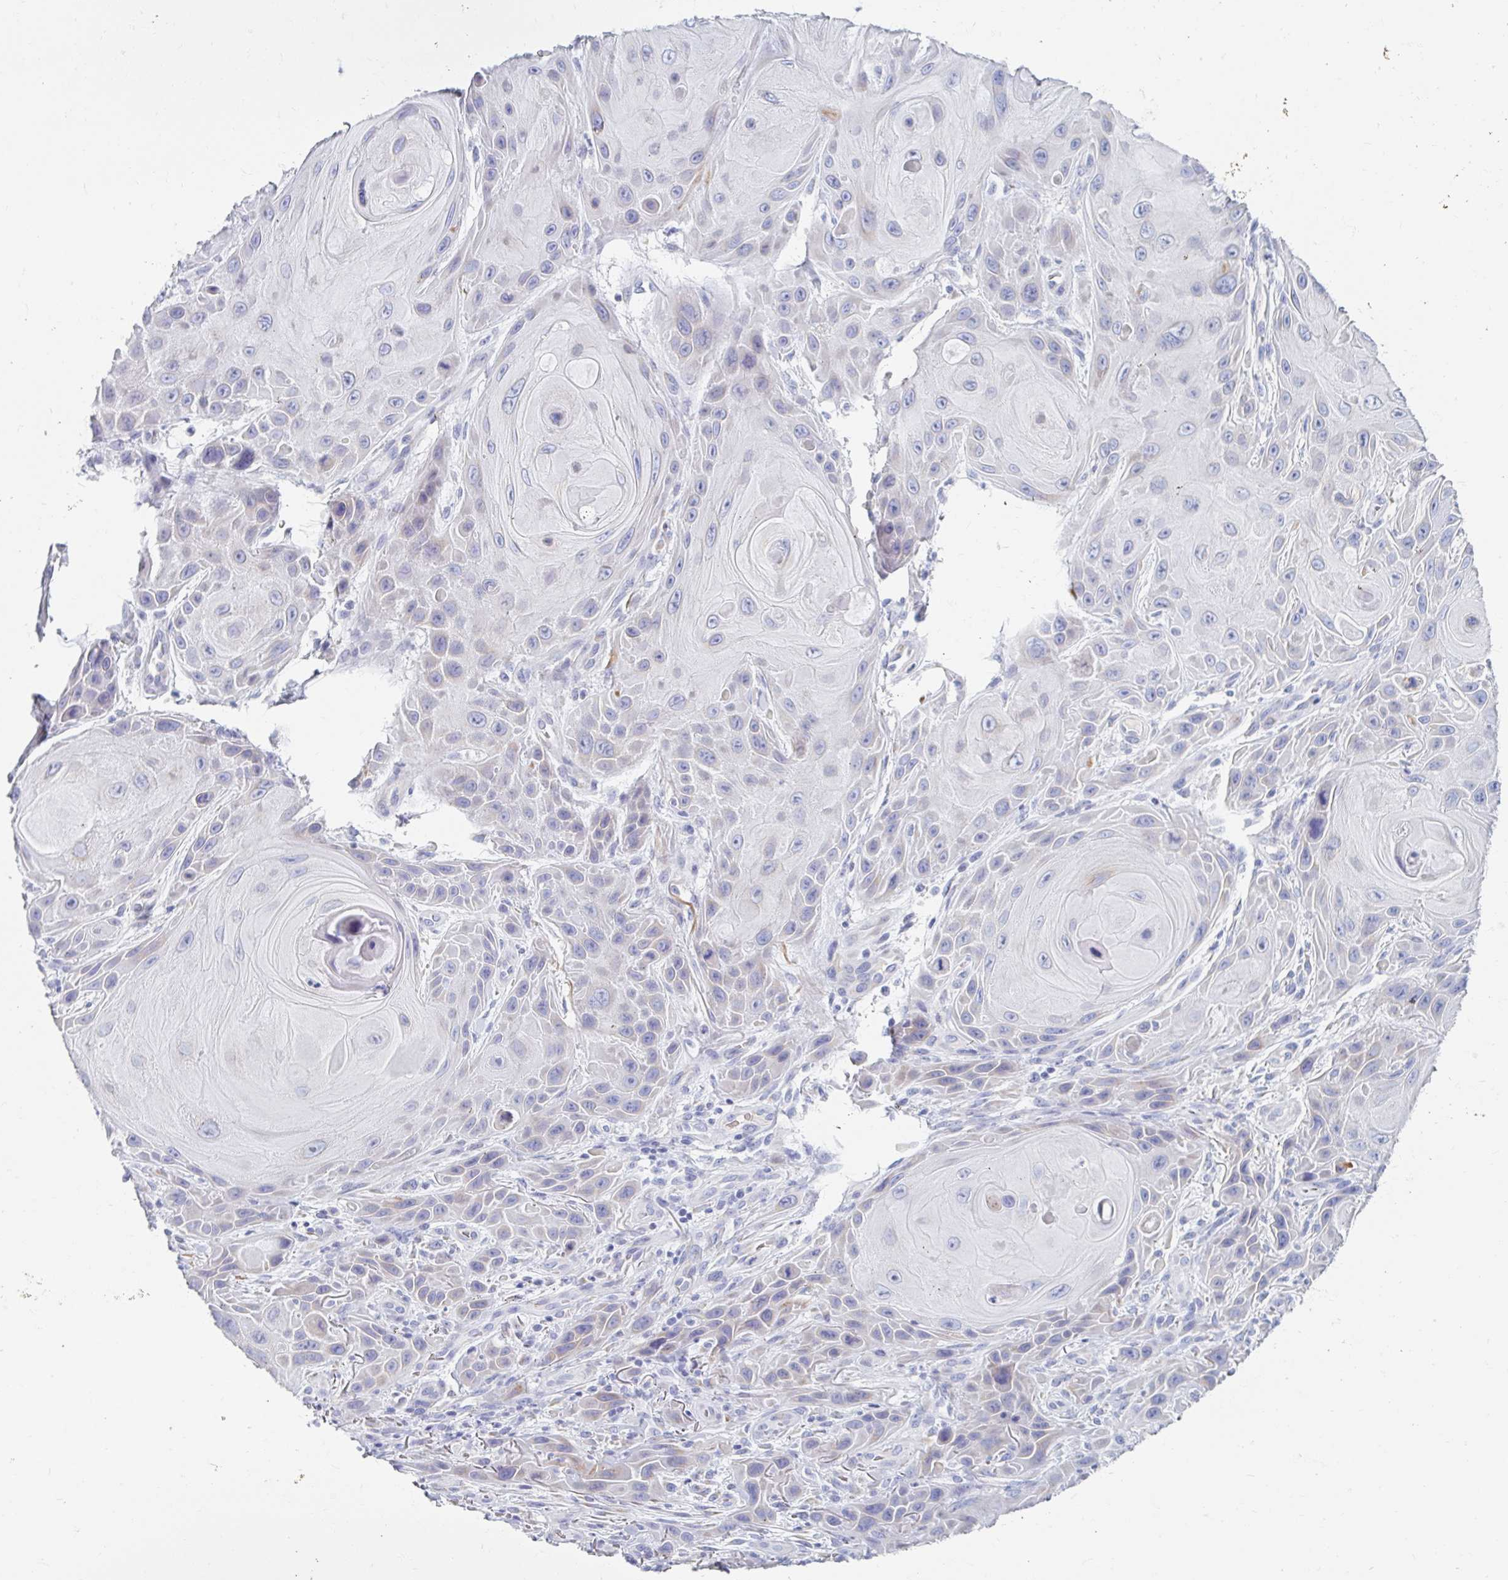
{"staining": {"intensity": "weak", "quantity": "<25%", "location": "cytoplasmic/membranous"}, "tissue": "skin cancer", "cell_type": "Tumor cells", "image_type": "cancer", "snomed": [{"axis": "morphology", "description": "Squamous cell carcinoma, NOS"}, {"axis": "topography", "description": "Skin"}], "caption": "Immunohistochemistry photomicrograph of neoplastic tissue: human skin squamous cell carcinoma stained with DAB reveals no significant protein expression in tumor cells. (Stains: DAB immunohistochemistry with hematoxylin counter stain, Microscopy: brightfield microscopy at high magnification).", "gene": "MYLK2", "patient": {"sex": "female", "age": 94}}